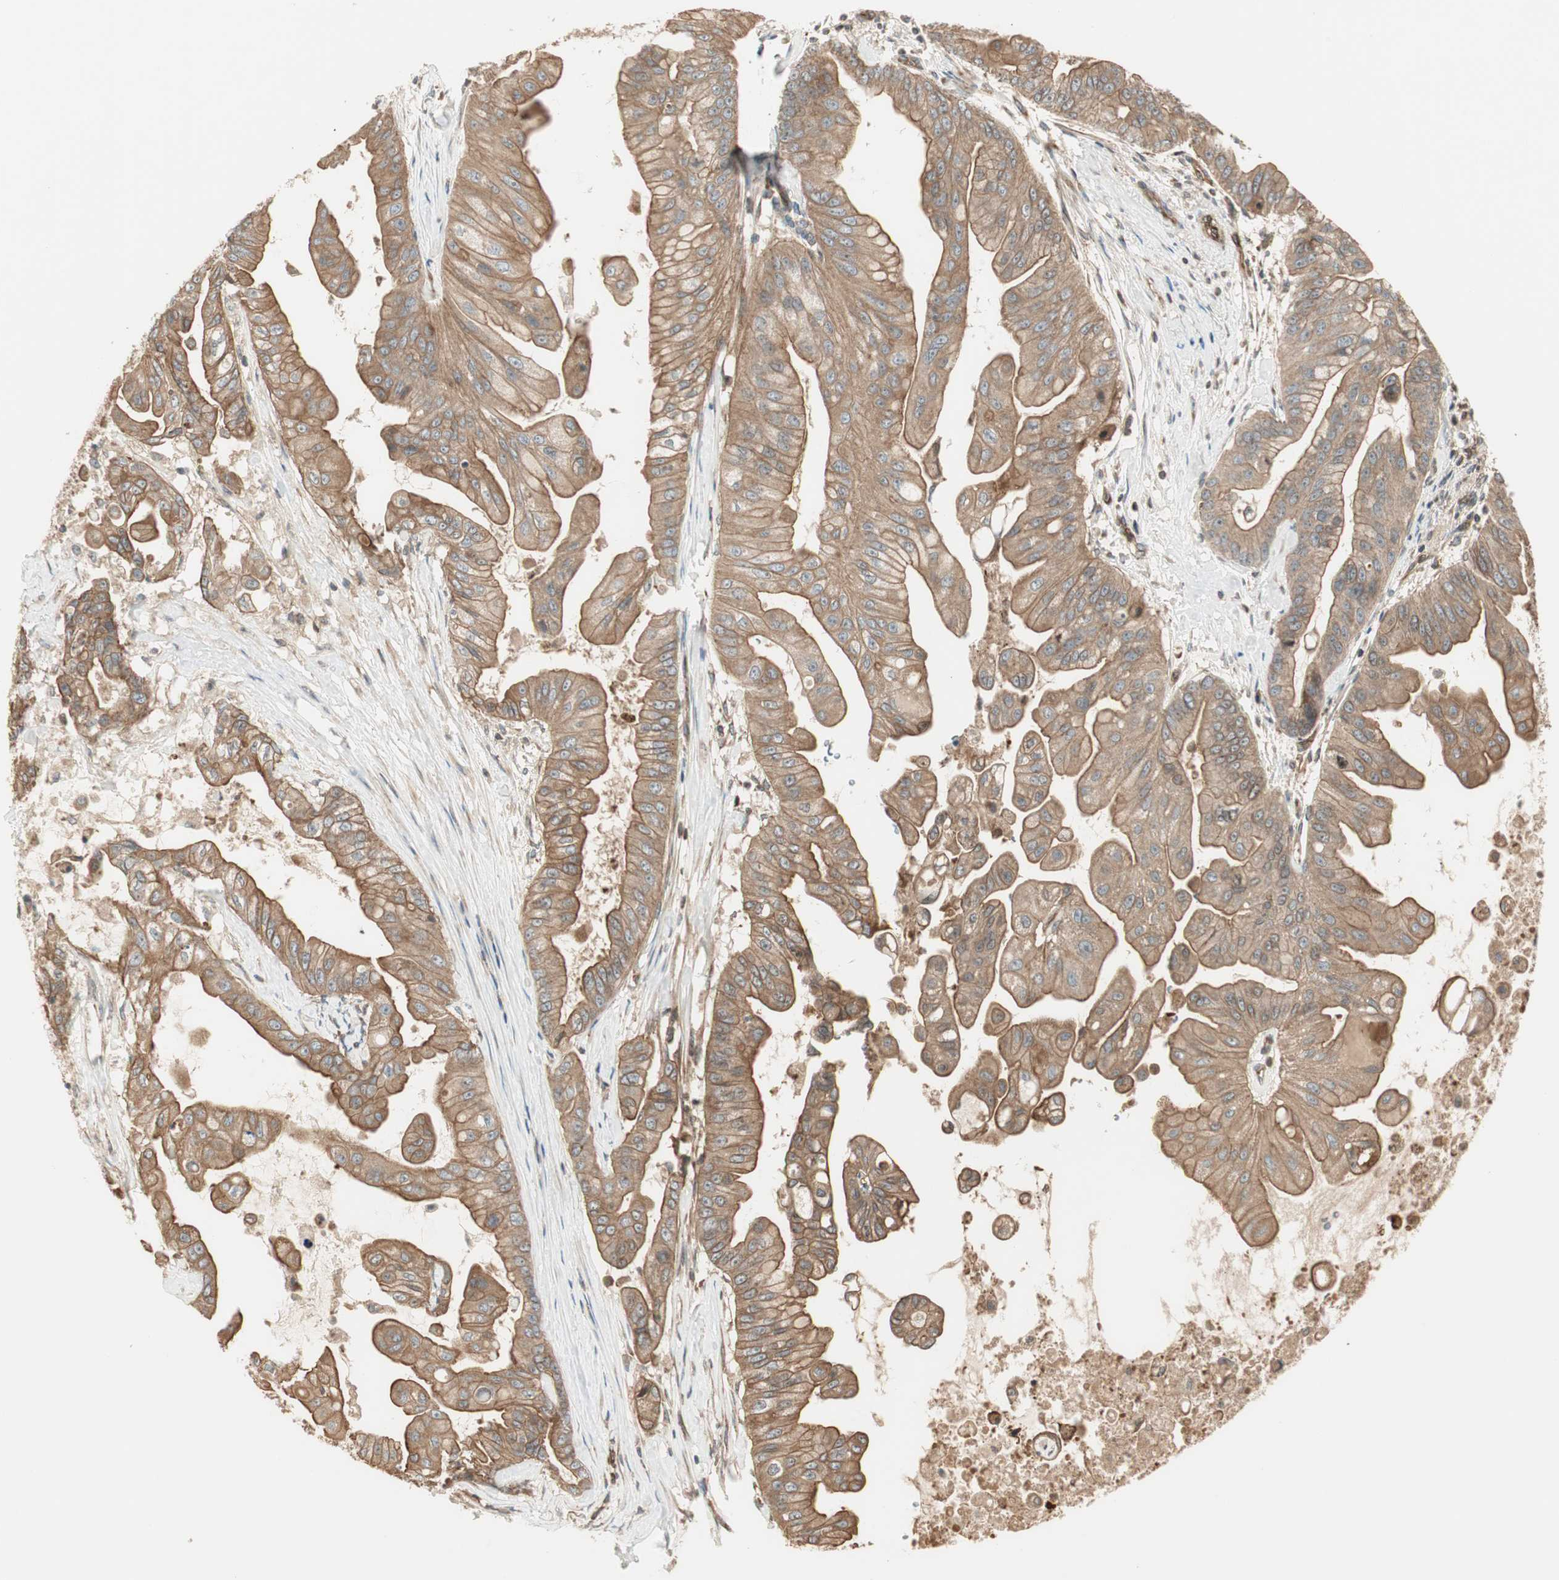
{"staining": {"intensity": "moderate", "quantity": ">75%", "location": "cytoplasmic/membranous"}, "tissue": "pancreatic cancer", "cell_type": "Tumor cells", "image_type": "cancer", "snomed": [{"axis": "morphology", "description": "Adenocarcinoma, NOS"}, {"axis": "topography", "description": "Pancreas"}], "caption": "Immunohistochemistry (IHC) staining of pancreatic adenocarcinoma, which exhibits medium levels of moderate cytoplasmic/membranous expression in about >75% of tumor cells indicating moderate cytoplasmic/membranous protein expression. The staining was performed using DAB (3,3'-diaminobenzidine) (brown) for protein detection and nuclei were counterstained in hematoxylin (blue).", "gene": "CTTNBP2NL", "patient": {"sex": "female", "age": 75}}